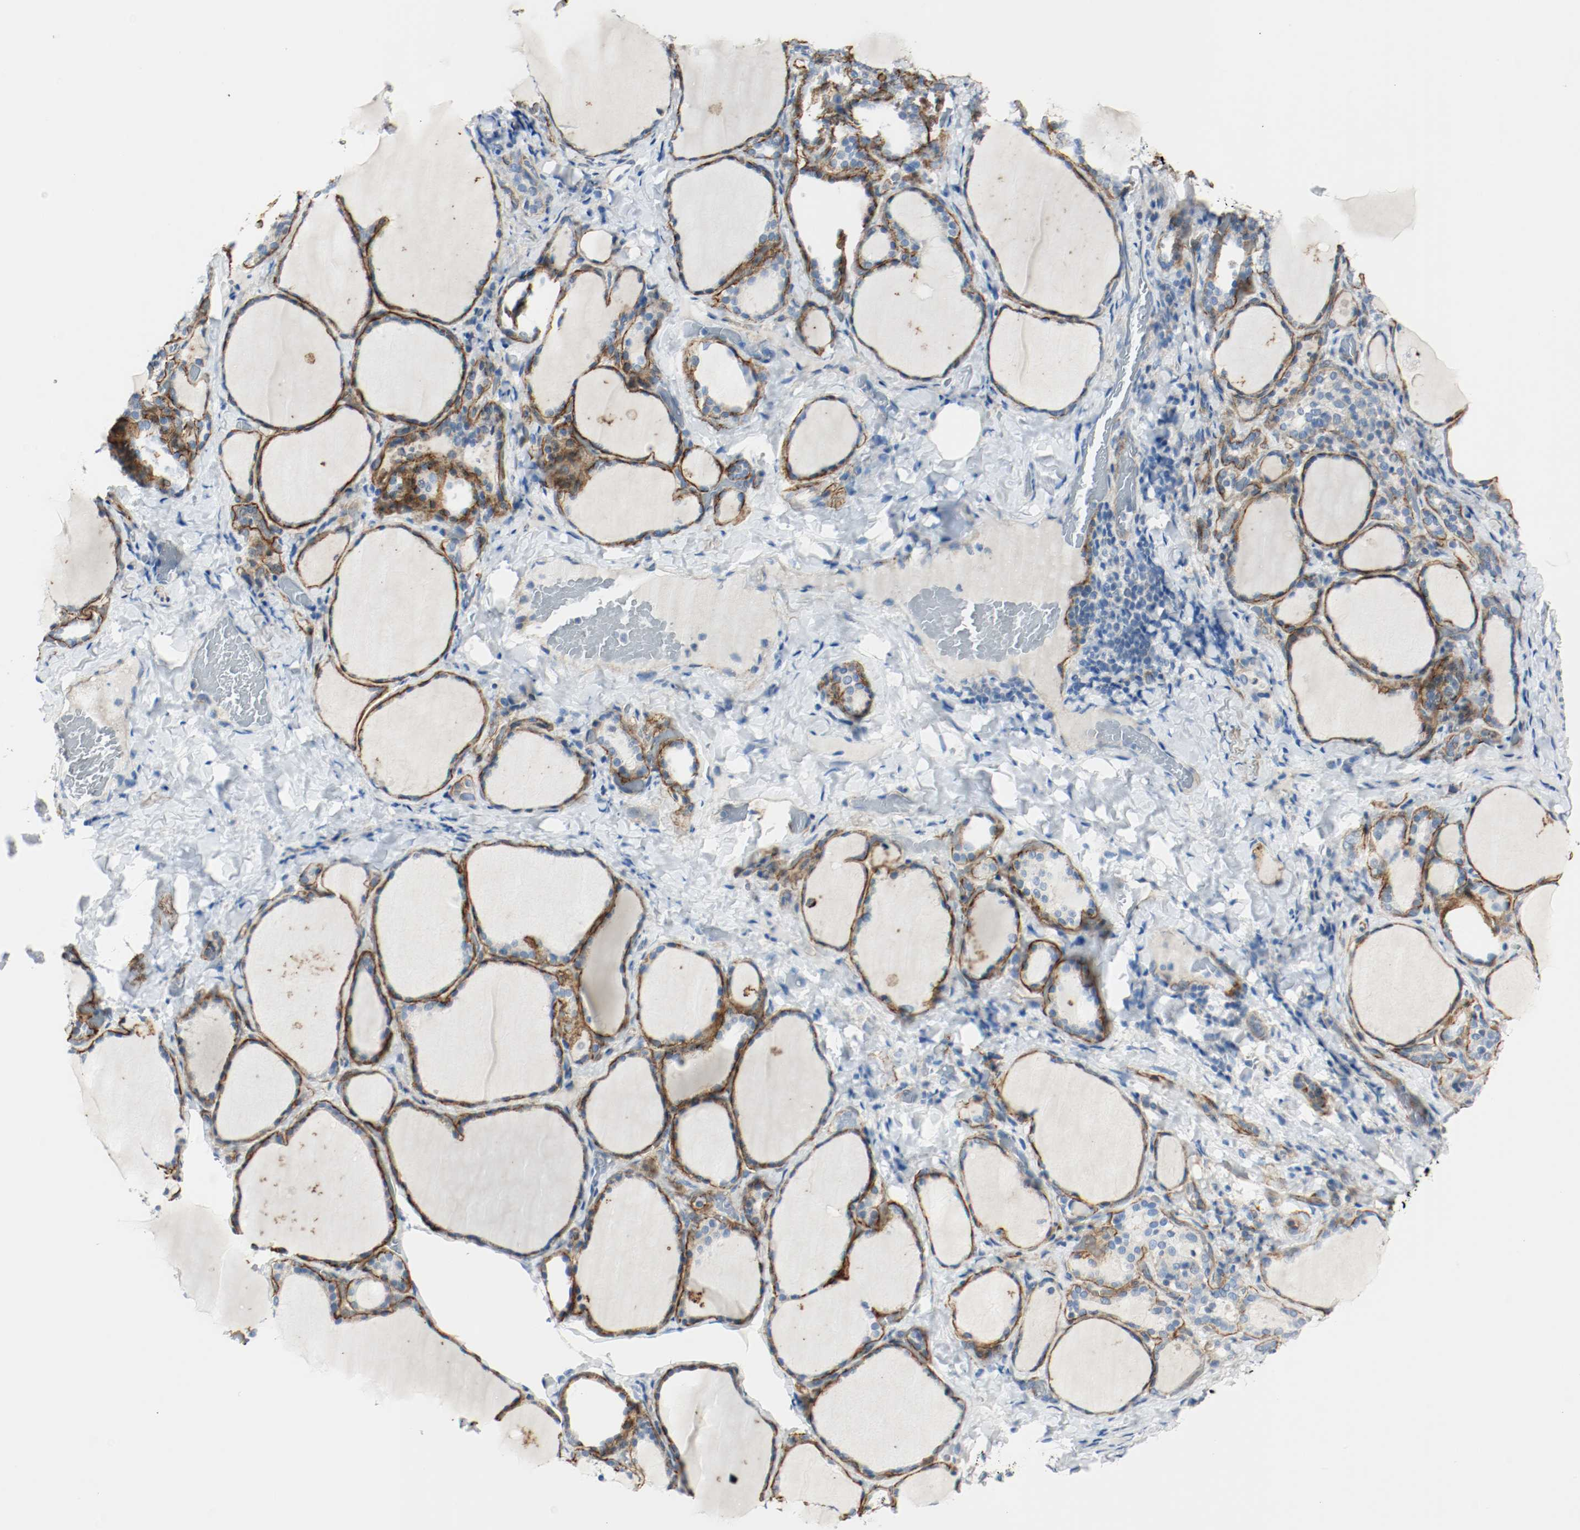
{"staining": {"intensity": "strong", "quantity": ">75%", "location": "cytoplasmic/membranous"}, "tissue": "thyroid gland", "cell_type": "Glandular cells", "image_type": "normal", "snomed": [{"axis": "morphology", "description": "Normal tissue, NOS"}, {"axis": "morphology", "description": "Papillary adenocarcinoma, NOS"}, {"axis": "topography", "description": "Thyroid gland"}], "caption": "Protein expression analysis of unremarkable human thyroid gland reveals strong cytoplasmic/membranous staining in about >75% of glandular cells. Nuclei are stained in blue.", "gene": "LAMB1", "patient": {"sex": "female", "age": 30}}